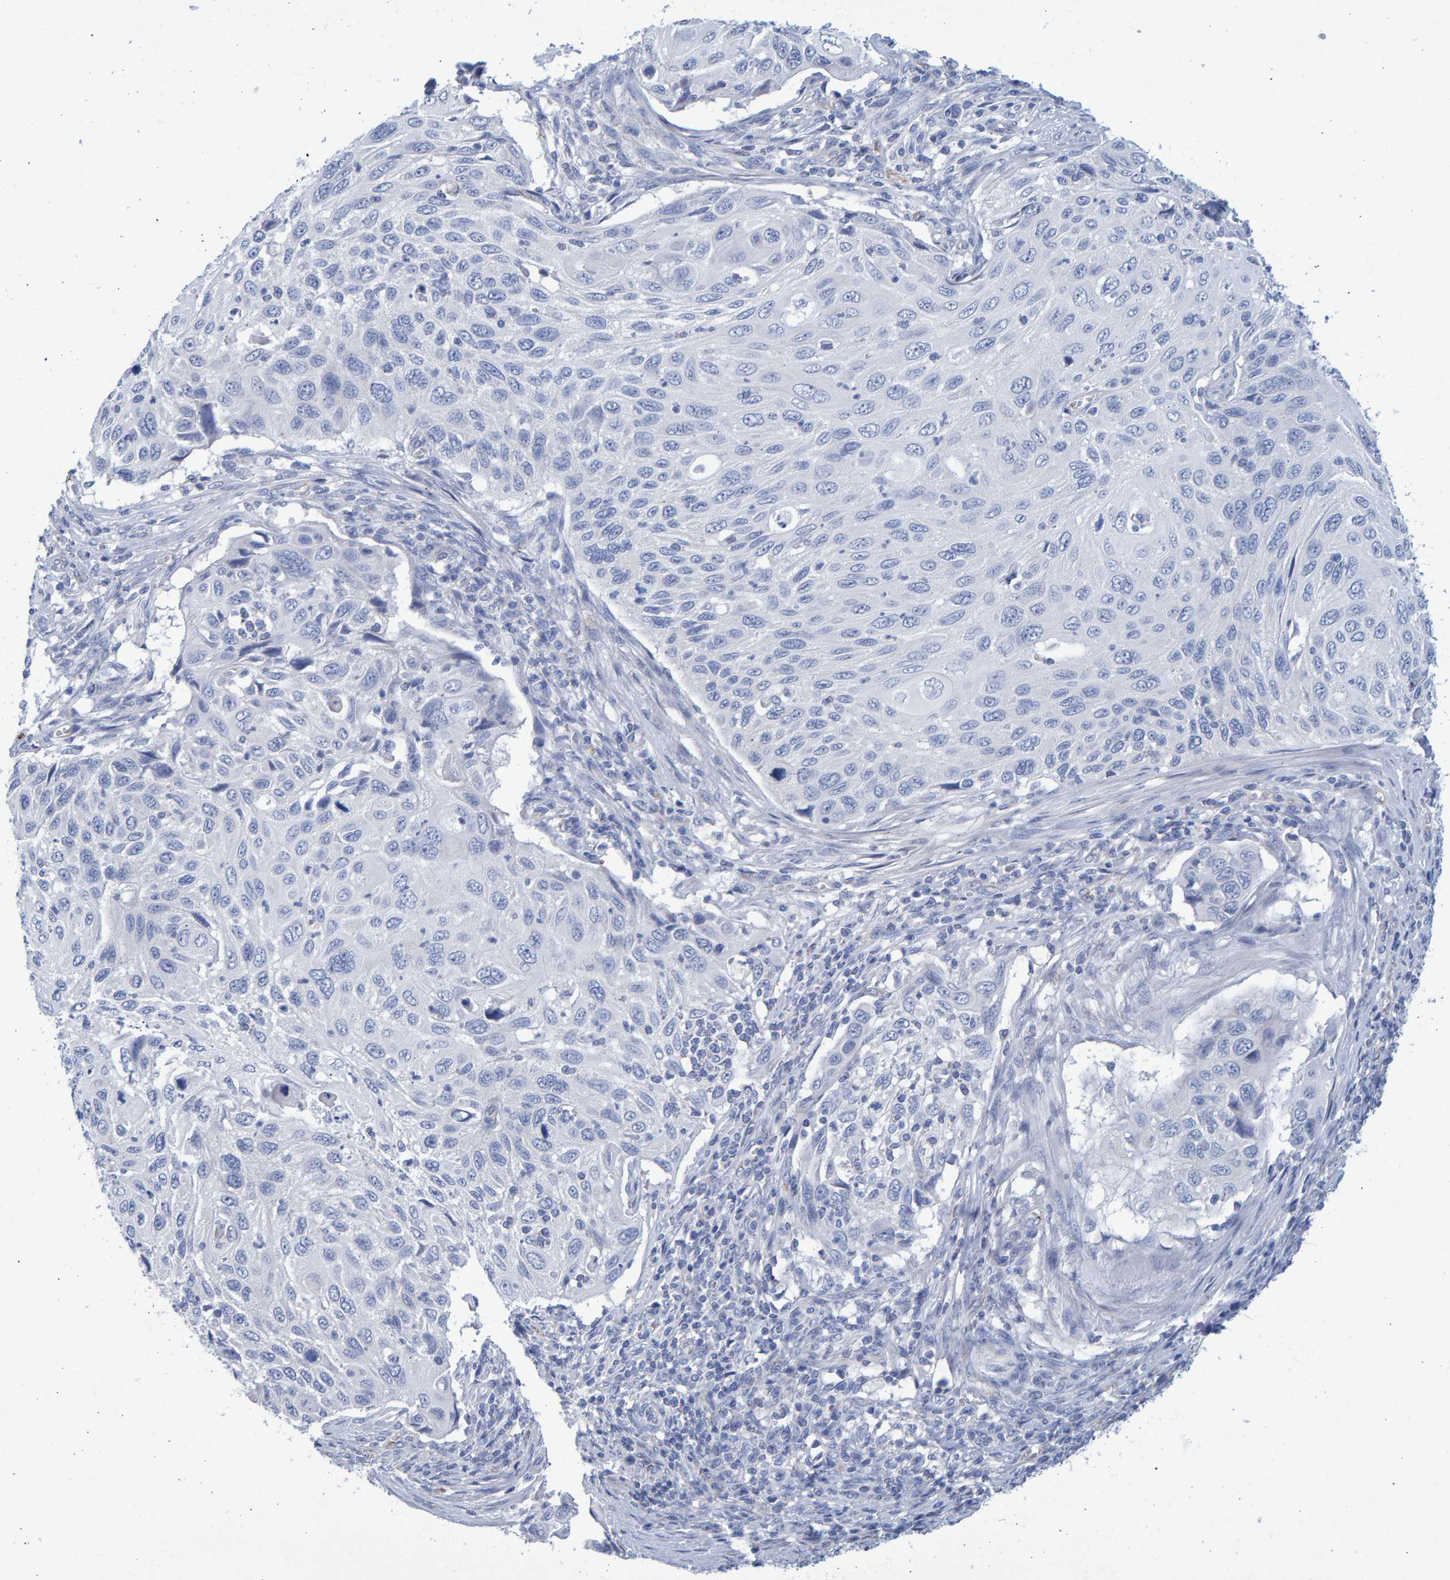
{"staining": {"intensity": "negative", "quantity": "none", "location": "none"}, "tissue": "cervical cancer", "cell_type": "Tumor cells", "image_type": "cancer", "snomed": [{"axis": "morphology", "description": "Squamous cell carcinoma, NOS"}, {"axis": "topography", "description": "Cervix"}], "caption": "Immunohistochemistry of squamous cell carcinoma (cervical) demonstrates no expression in tumor cells.", "gene": "SLC34A3", "patient": {"sex": "female", "age": 70}}